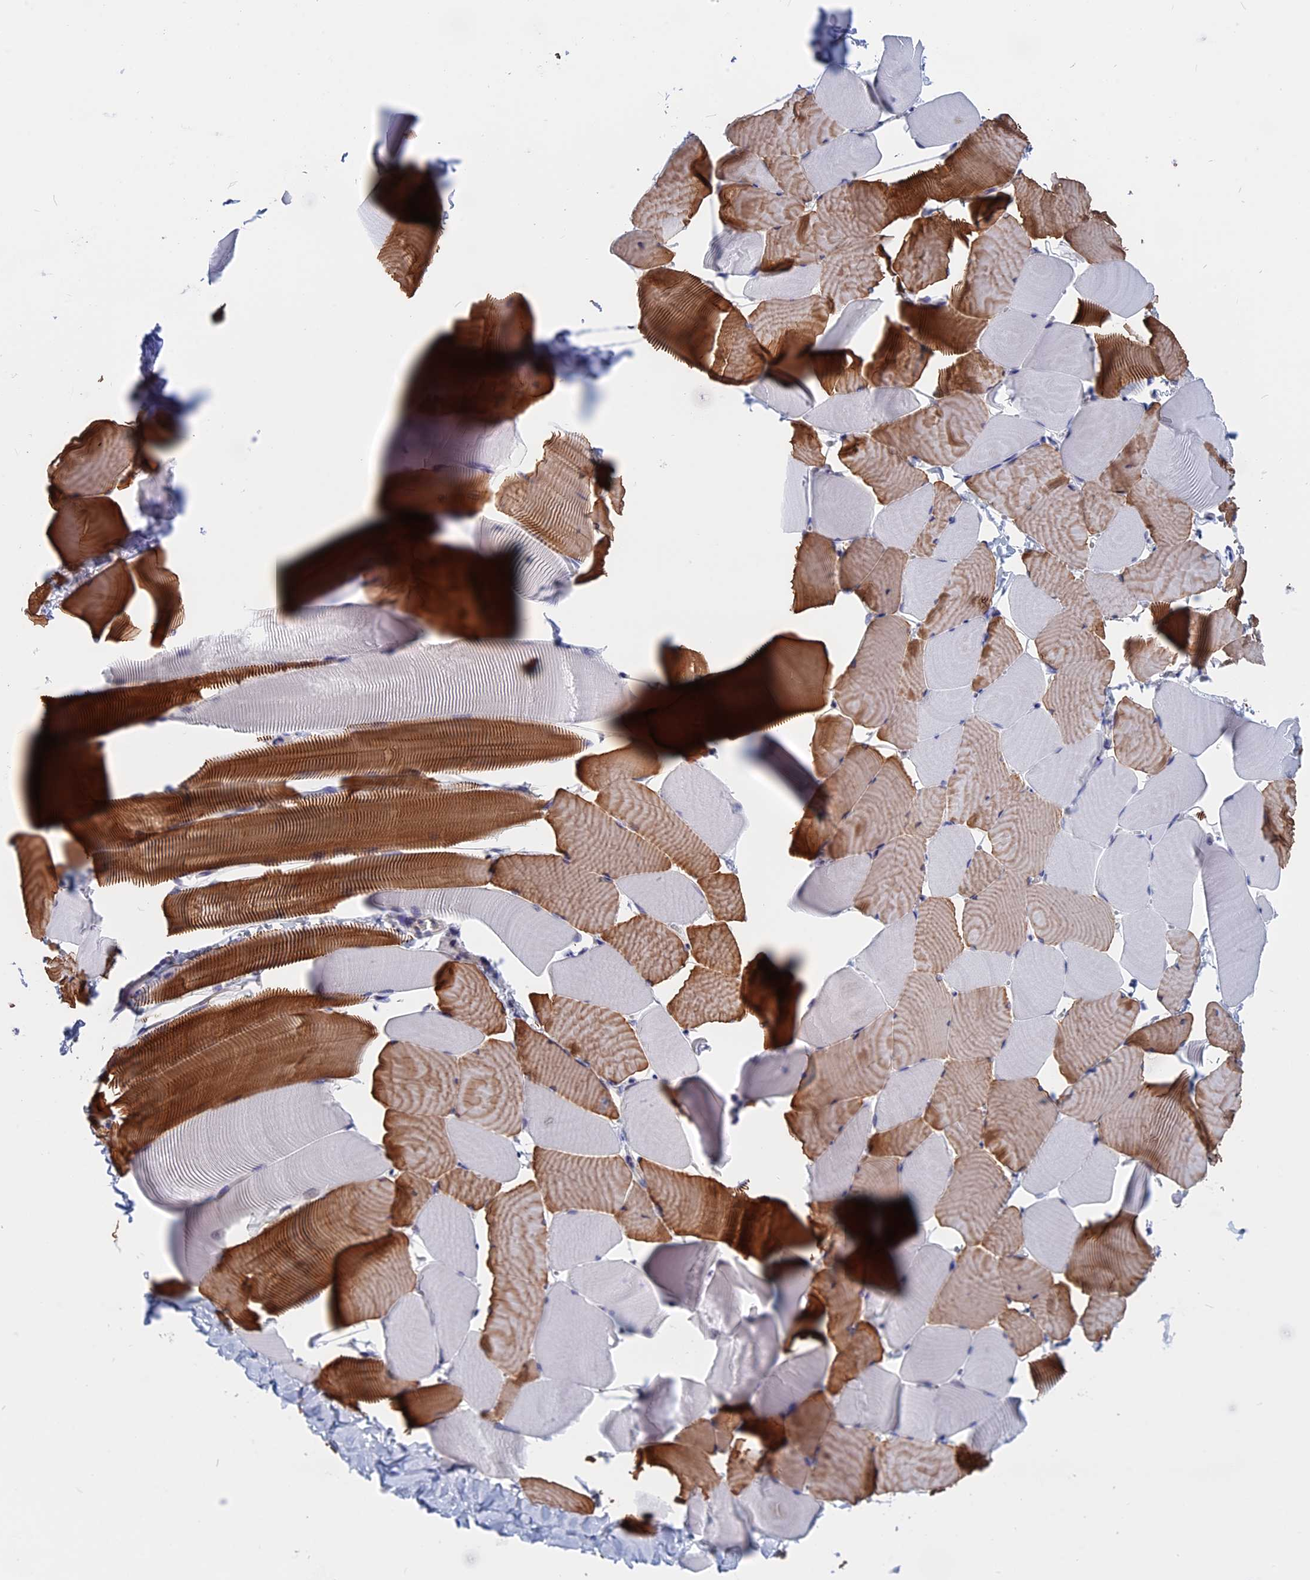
{"staining": {"intensity": "moderate", "quantity": "25%-75%", "location": "cytoplasmic/membranous"}, "tissue": "skeletal muscle", "cell_type": "Myocytes", "image_type": "normal", "snomed": [{"axis": "morphology", "description": "Normal tissue, NOS"}, {"axis": "topography", "description": "Skeletal muscle"}], "caption": "Protein staining exhibits moderate cytoplasmic/membranous positivity in about 25%-75% of myocytes in unremarkable skeletal muscle. Immunohistochemistry stains the protein in brown and the nuclei are stained blue.", "gene": "MARCHF3", "patient": {"sex": "male", "age": 25}}